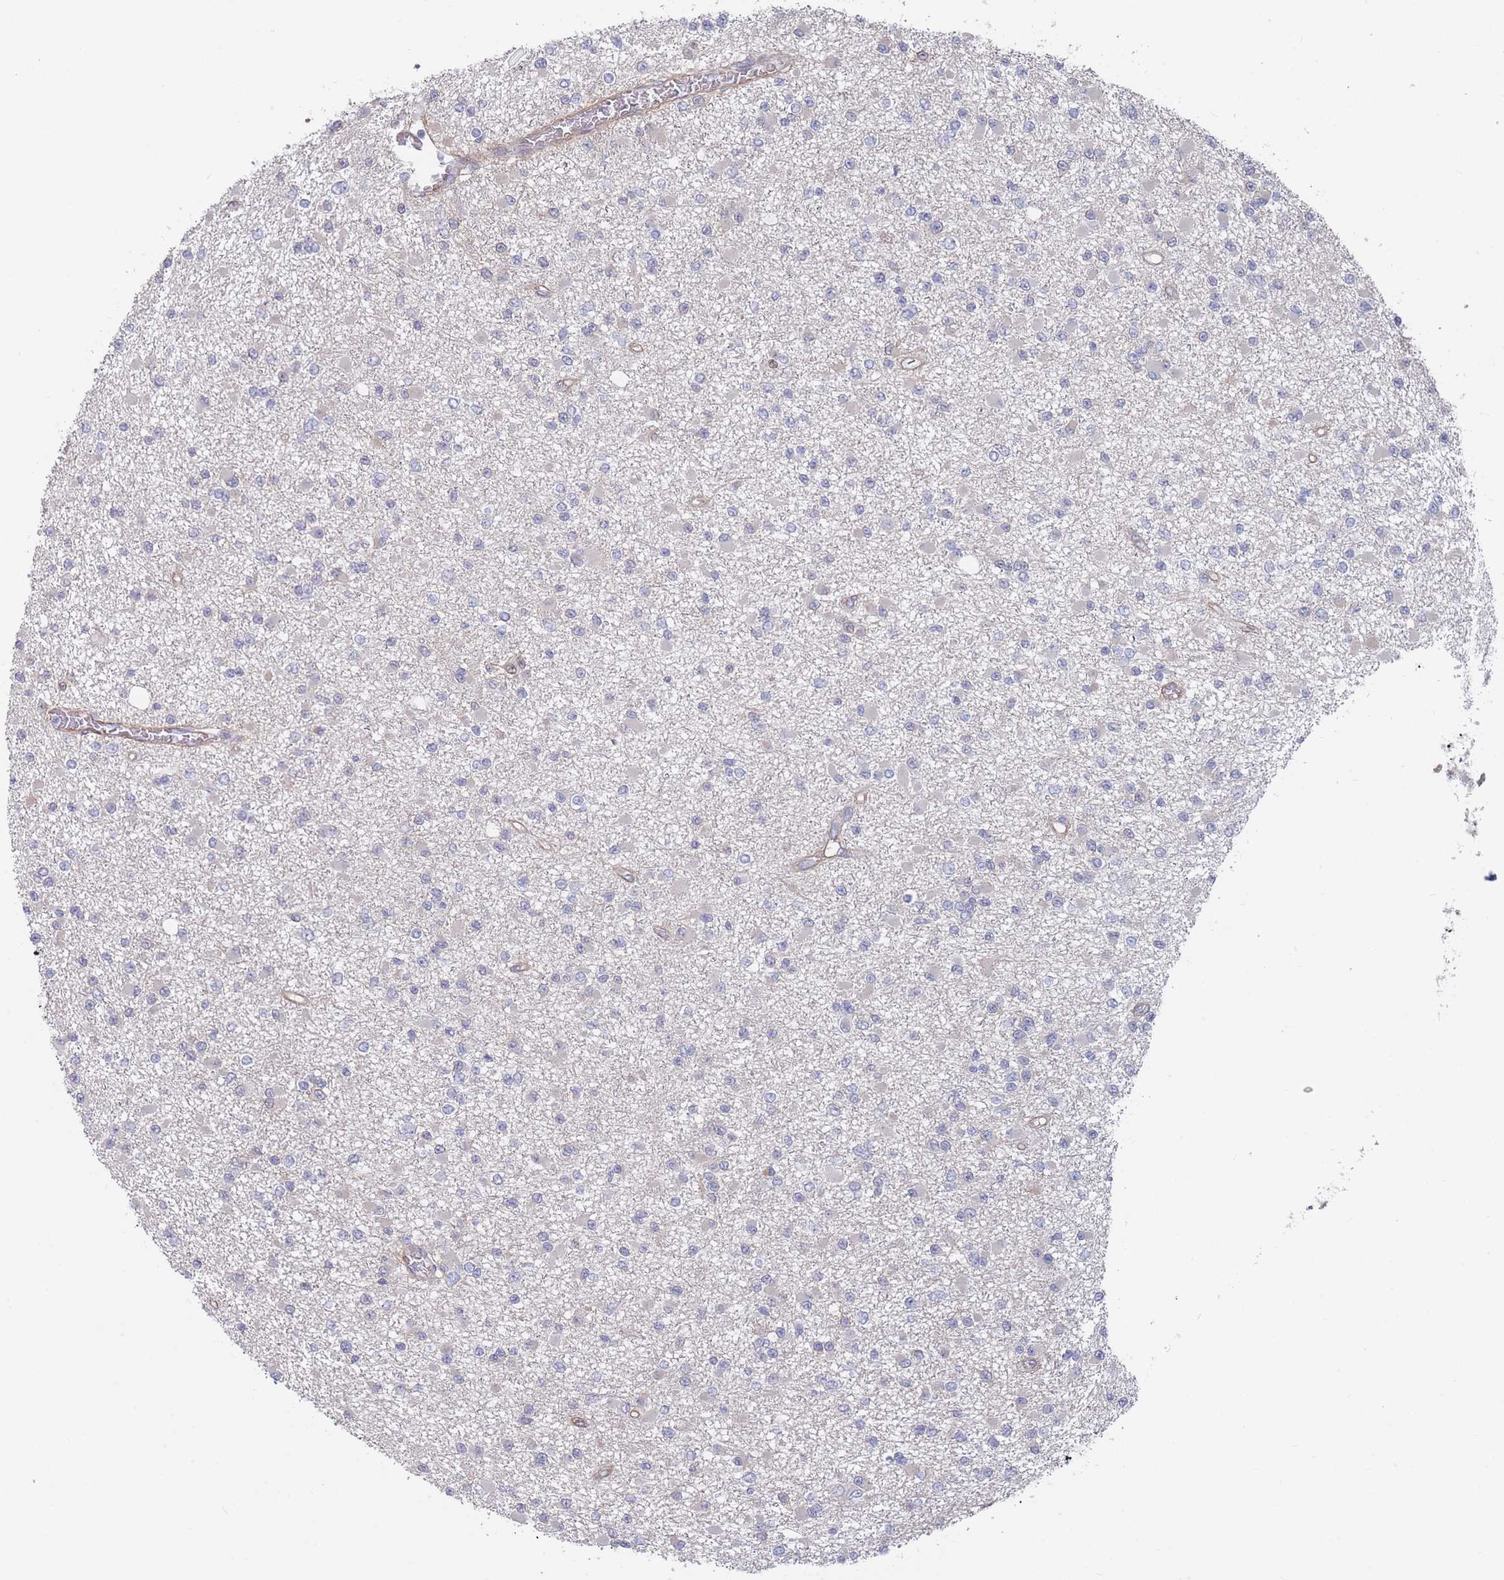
{"staining": {"intensity": "negative", "quantity": "none", "location": "none"}, "tissue": "glioma", "cell_type": "Tumor cells", "image_type": "cancer", "snomed": [{"axis": "morphology", "description": "Glioma, malignant, Low grade"}, {"axis": "topography", "description": "Brain"}], "caption": "The immunohistochemistry (IHC) photomicrograph has no significant staining in tumor cells of glioma tissue.", "gene": "SLC1A6", "patient": {"sex": "female", "age": 22}}